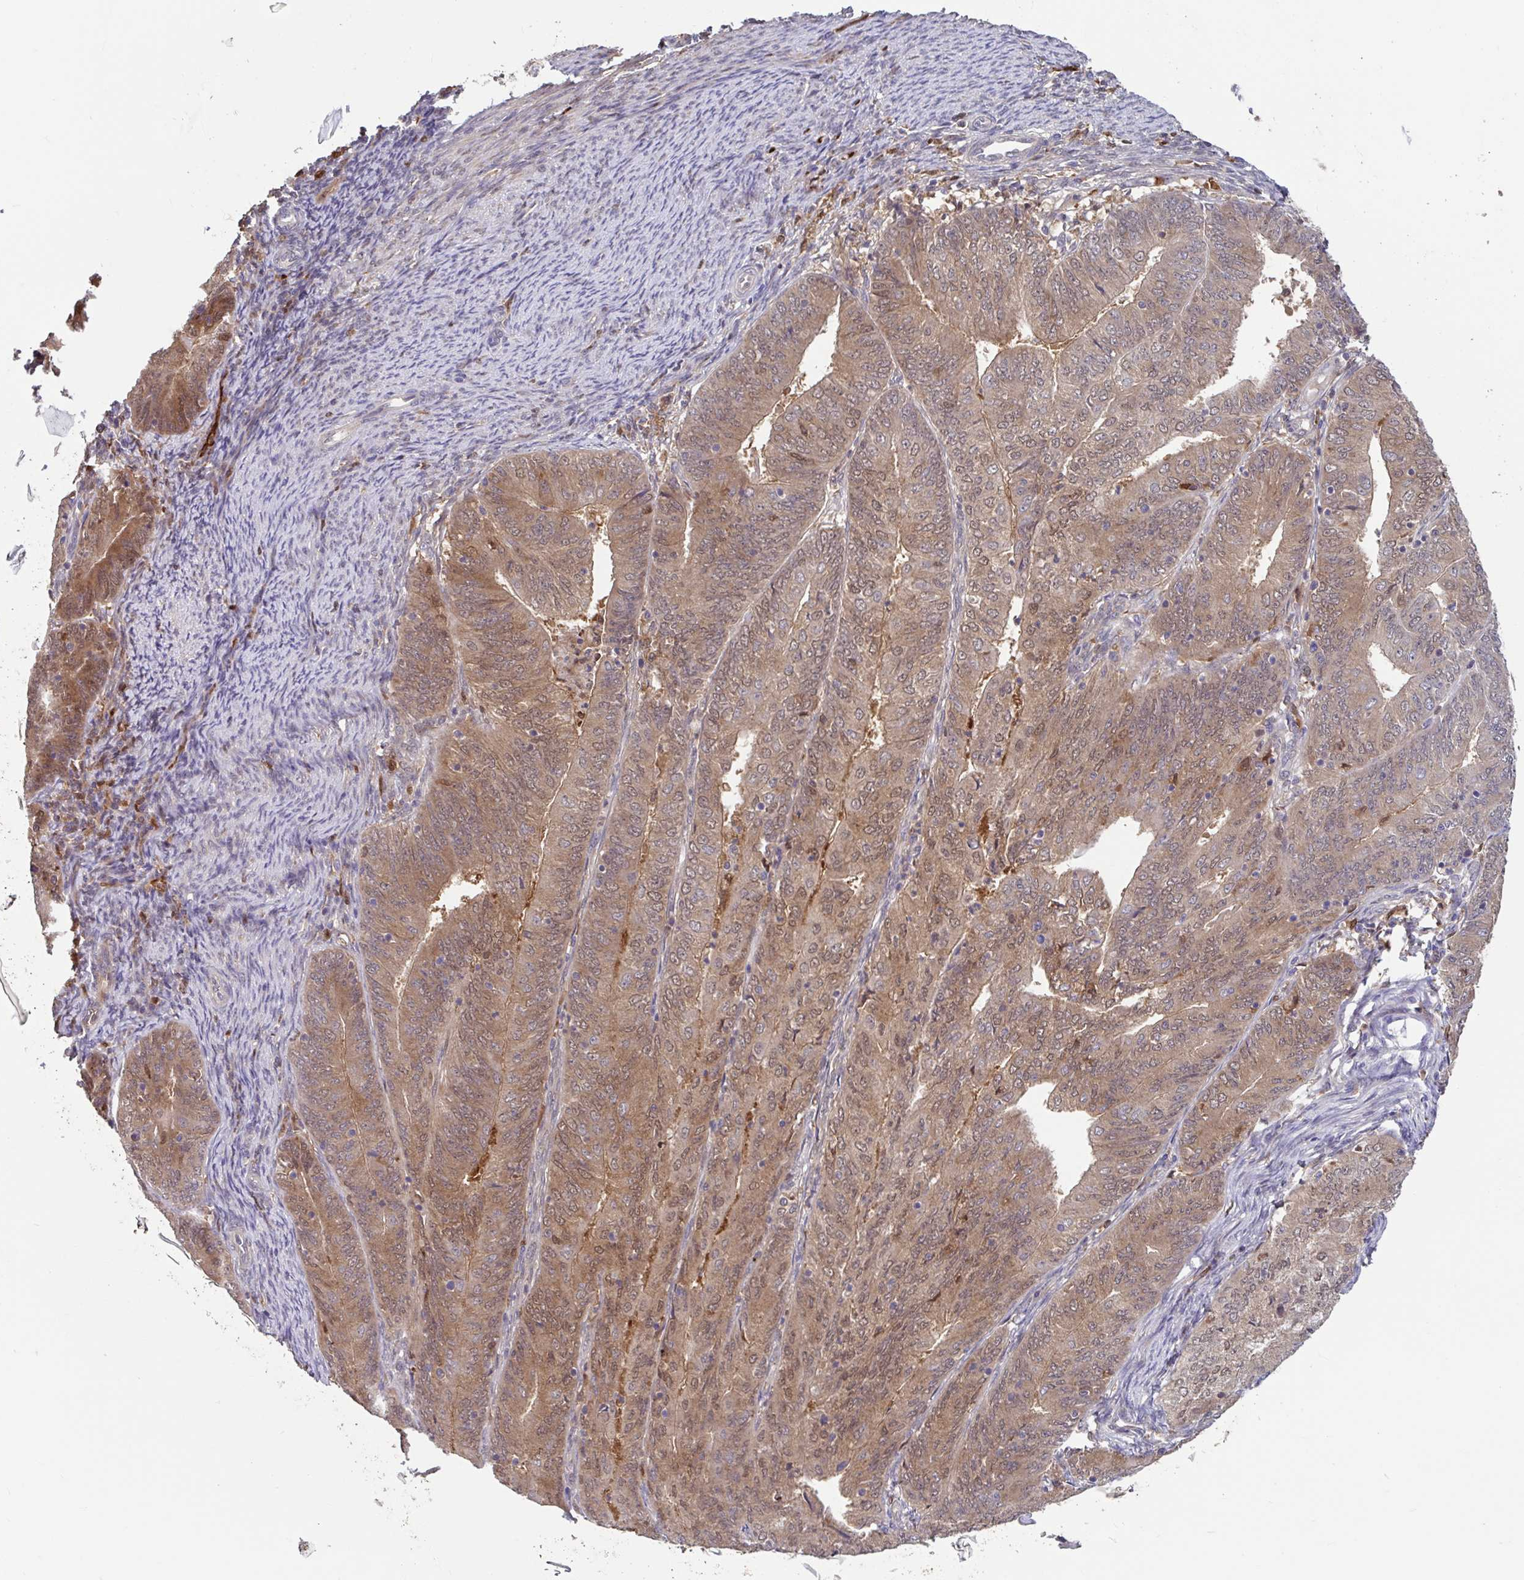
{"staining": {"intensity": "weak", "quantity": ">75%", "location": "cytoplasmic/membranous,nuclear"}, "tissue": "endometrial cancer", "cell_type": "Tumor cells", "image_type": "cancer", "snomed": [{"axis": "morphology", "description": "Adenocarcinoma, NOS"}, {"axis": "topography", "description": "Endometrium"}], "caption": "DAB immunohistochemical staining of human endometrial adenocarcinoma demonstrates weak cytoplasmic/membranous and nuclear protein staining in about >75% of tumor cells. The staining is performed using DAB brown chromogen to label protein expression. The nuclei are counter-stained blue using hematoxylin.", "gene": "BLVRA", "patient": {"sex": "female", "age": 57}}